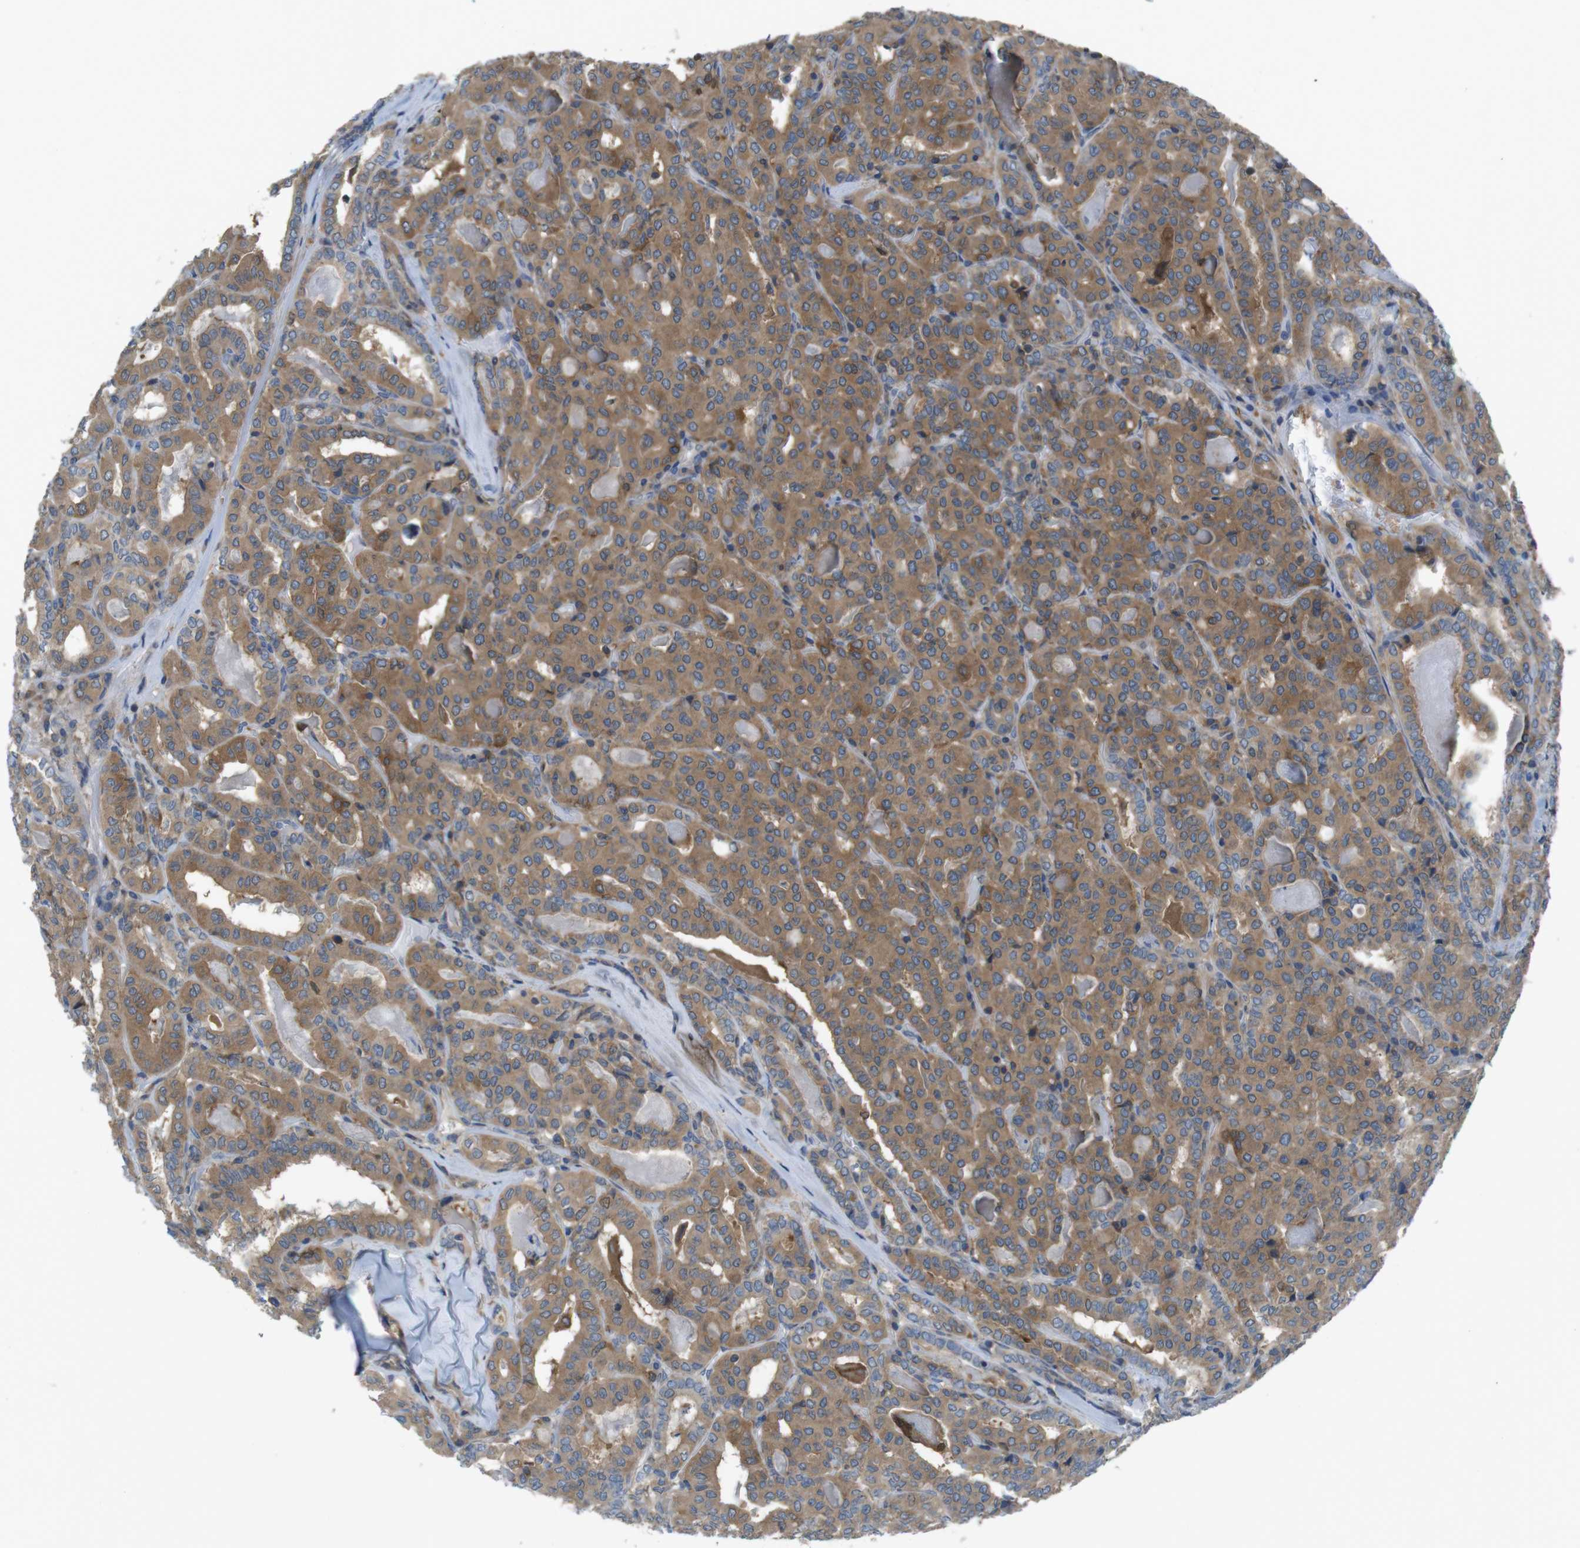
{"staining": {"intensity": "moderate", "quantity": ">75%", "location": "cytoplasmic/membranous"}, "tissue": "thyroid cancer", "cell_type": "Tumor cells", "image_type": "cancer", "snomed": [{"axis": "morphology", "description": "Papillary adenocarcinoma, NOS"}, {"axis": "topography", "description": "Thyroid gland"}], "caption": "Immunohistochemical staining of papillary adenocarcinoma (thyroid) reveals medium levels of moderate cytoplasmic/membranous protein positivity in about >75% of tumor cells. (IHC, brightfield microscopy, high magnification).", "gene": "MTHFD1", "patient": {"sex": "female", "age": 42}}